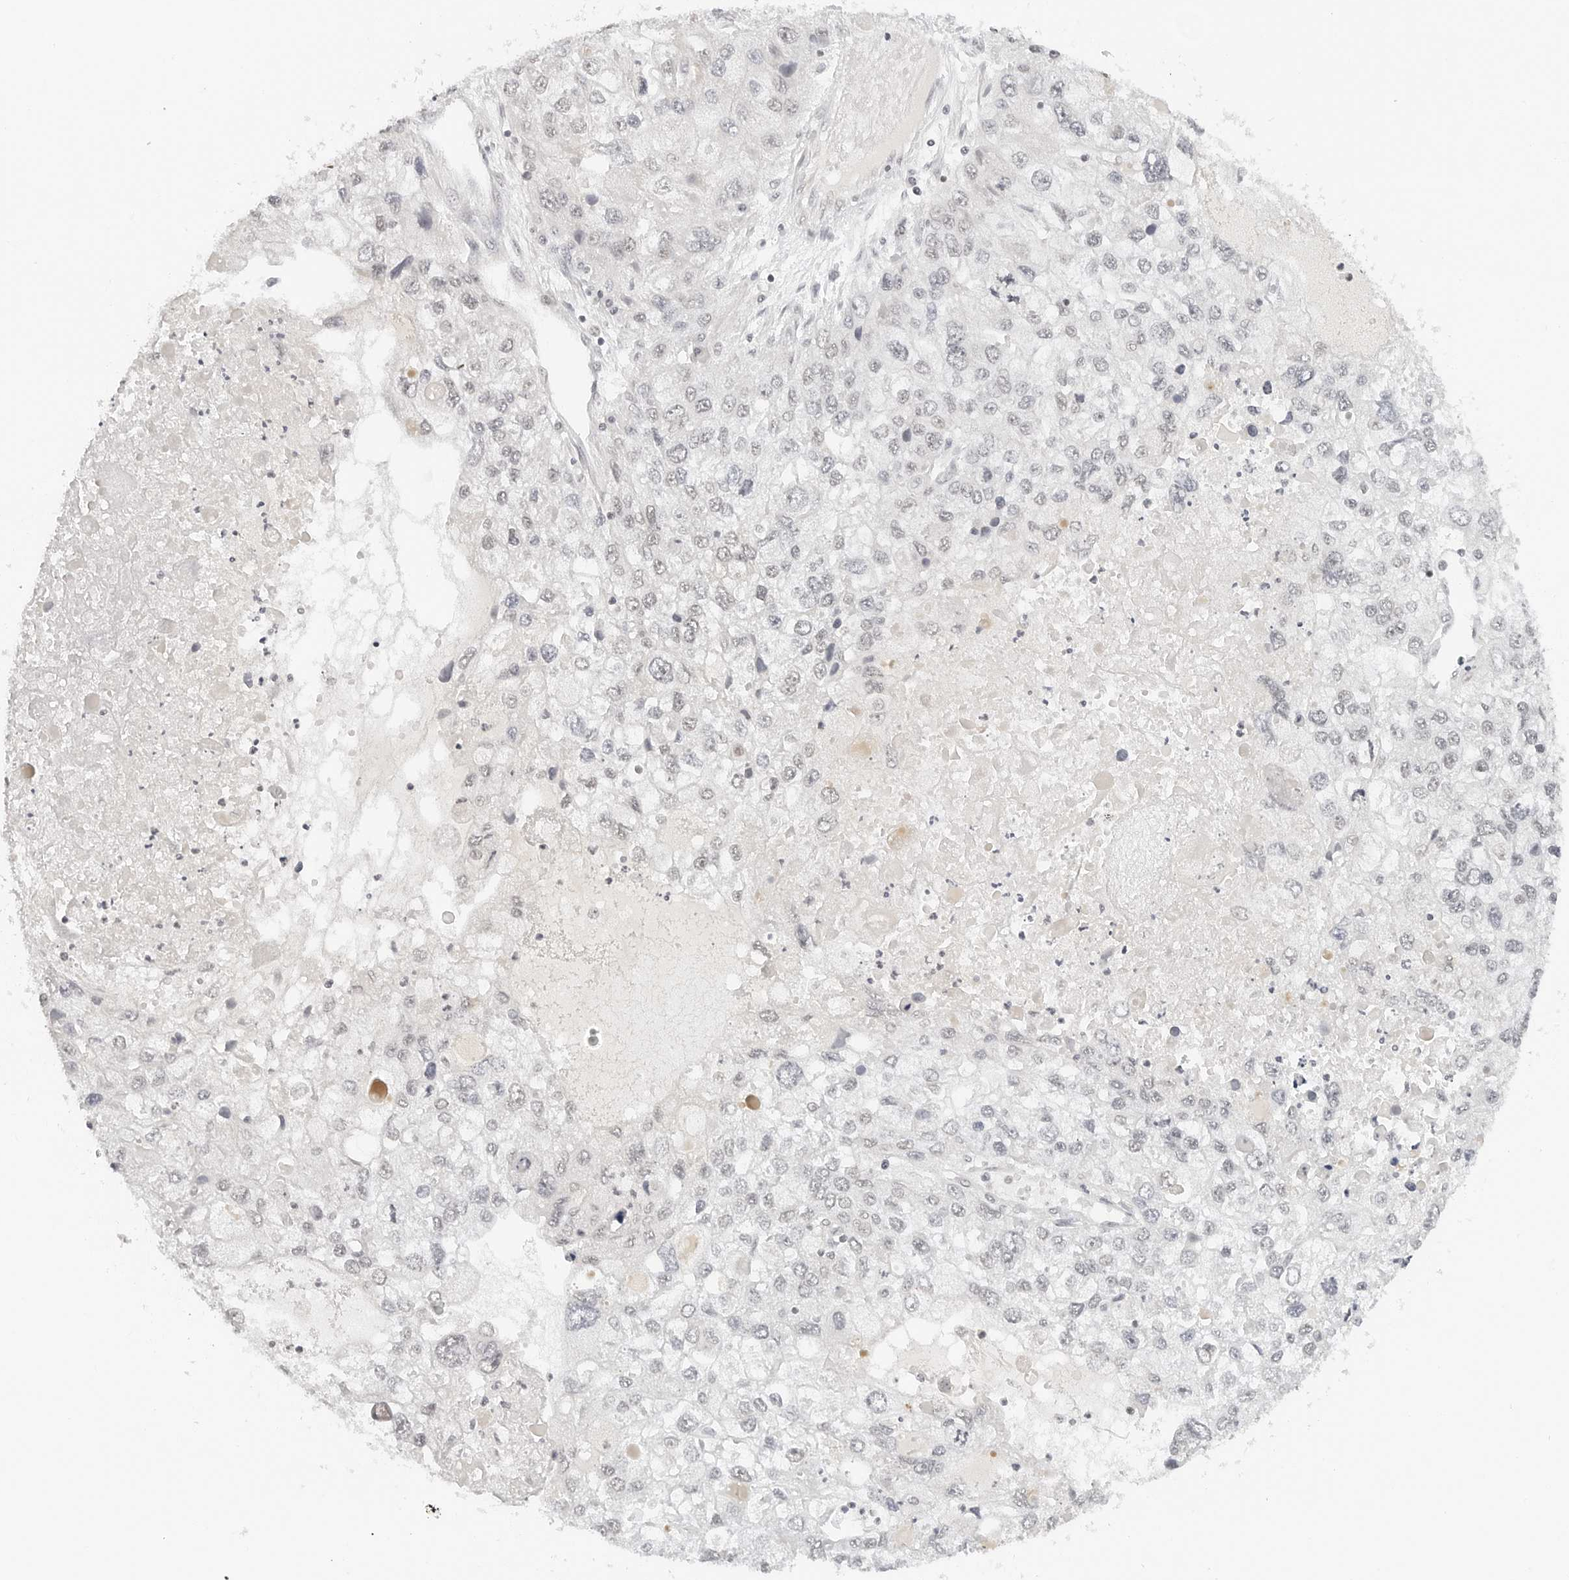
{"staining": {"intensity": "negative", "quantity": "none", "location": "none"}, "tissue": "endometrial cancer", "cell_type": "Tumor cells", "image_type": "cancer", "snomed": [{"axis": "morphology", "description": "Adenocarcinoma, NOS"}, {"axis": "topography", "description": "Endometrium"}], "caption": "High magnification brightfield microscopy of endometrial cancer (adenocarcinoma) stained with DAB (brown) and counterstained with hematoxylin (blue): tumor cells show no significant staining.", "gene": "NEO1", "patient": {"sex": "female", "age": 49}}